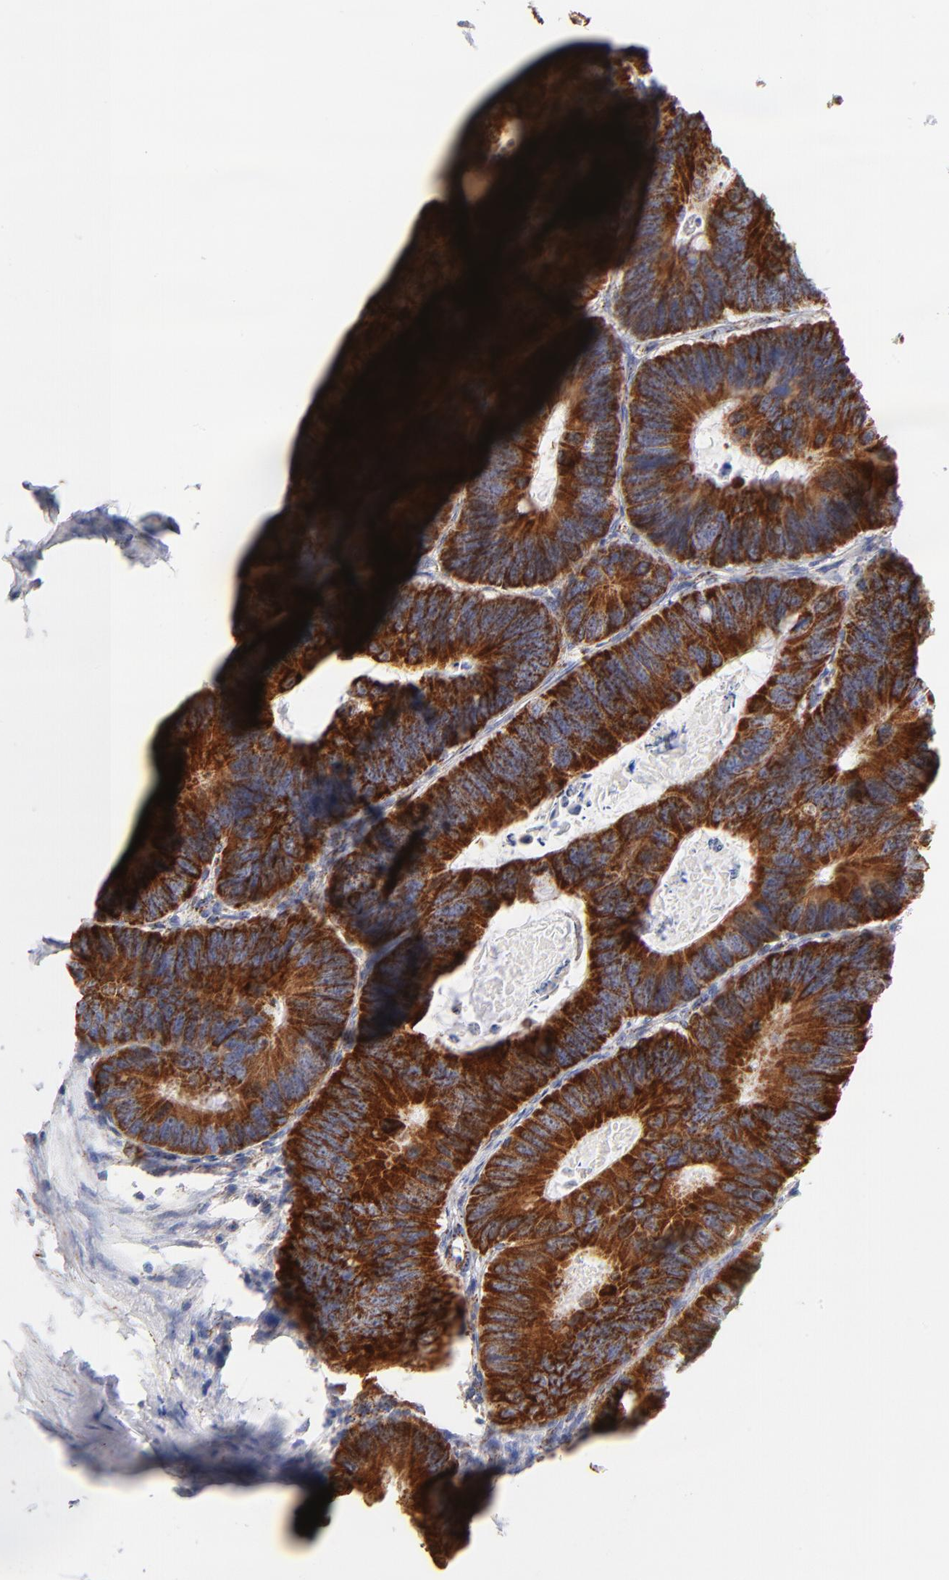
{"staining": {"intensity": "strong", "quantity": ">75%", "location": "cytoplasmic/membranous"}, "tissue": "colorectal cancer", "cell_type": "Tumor cells", "image_type": "cancer", "snomed": [{"axis": "morphology", "description": "Adenocarcinoma, NOS"}, {"axis": "topography", "description": "Colon"}], "caption": "This is an image of IHC staining of colorectal adenocarcinoma, which shows strong expression in the cytoplasmic/membranous of tumor cells.", "gene": "DLAT", "patient": {"sex": "female", "age": 55}}